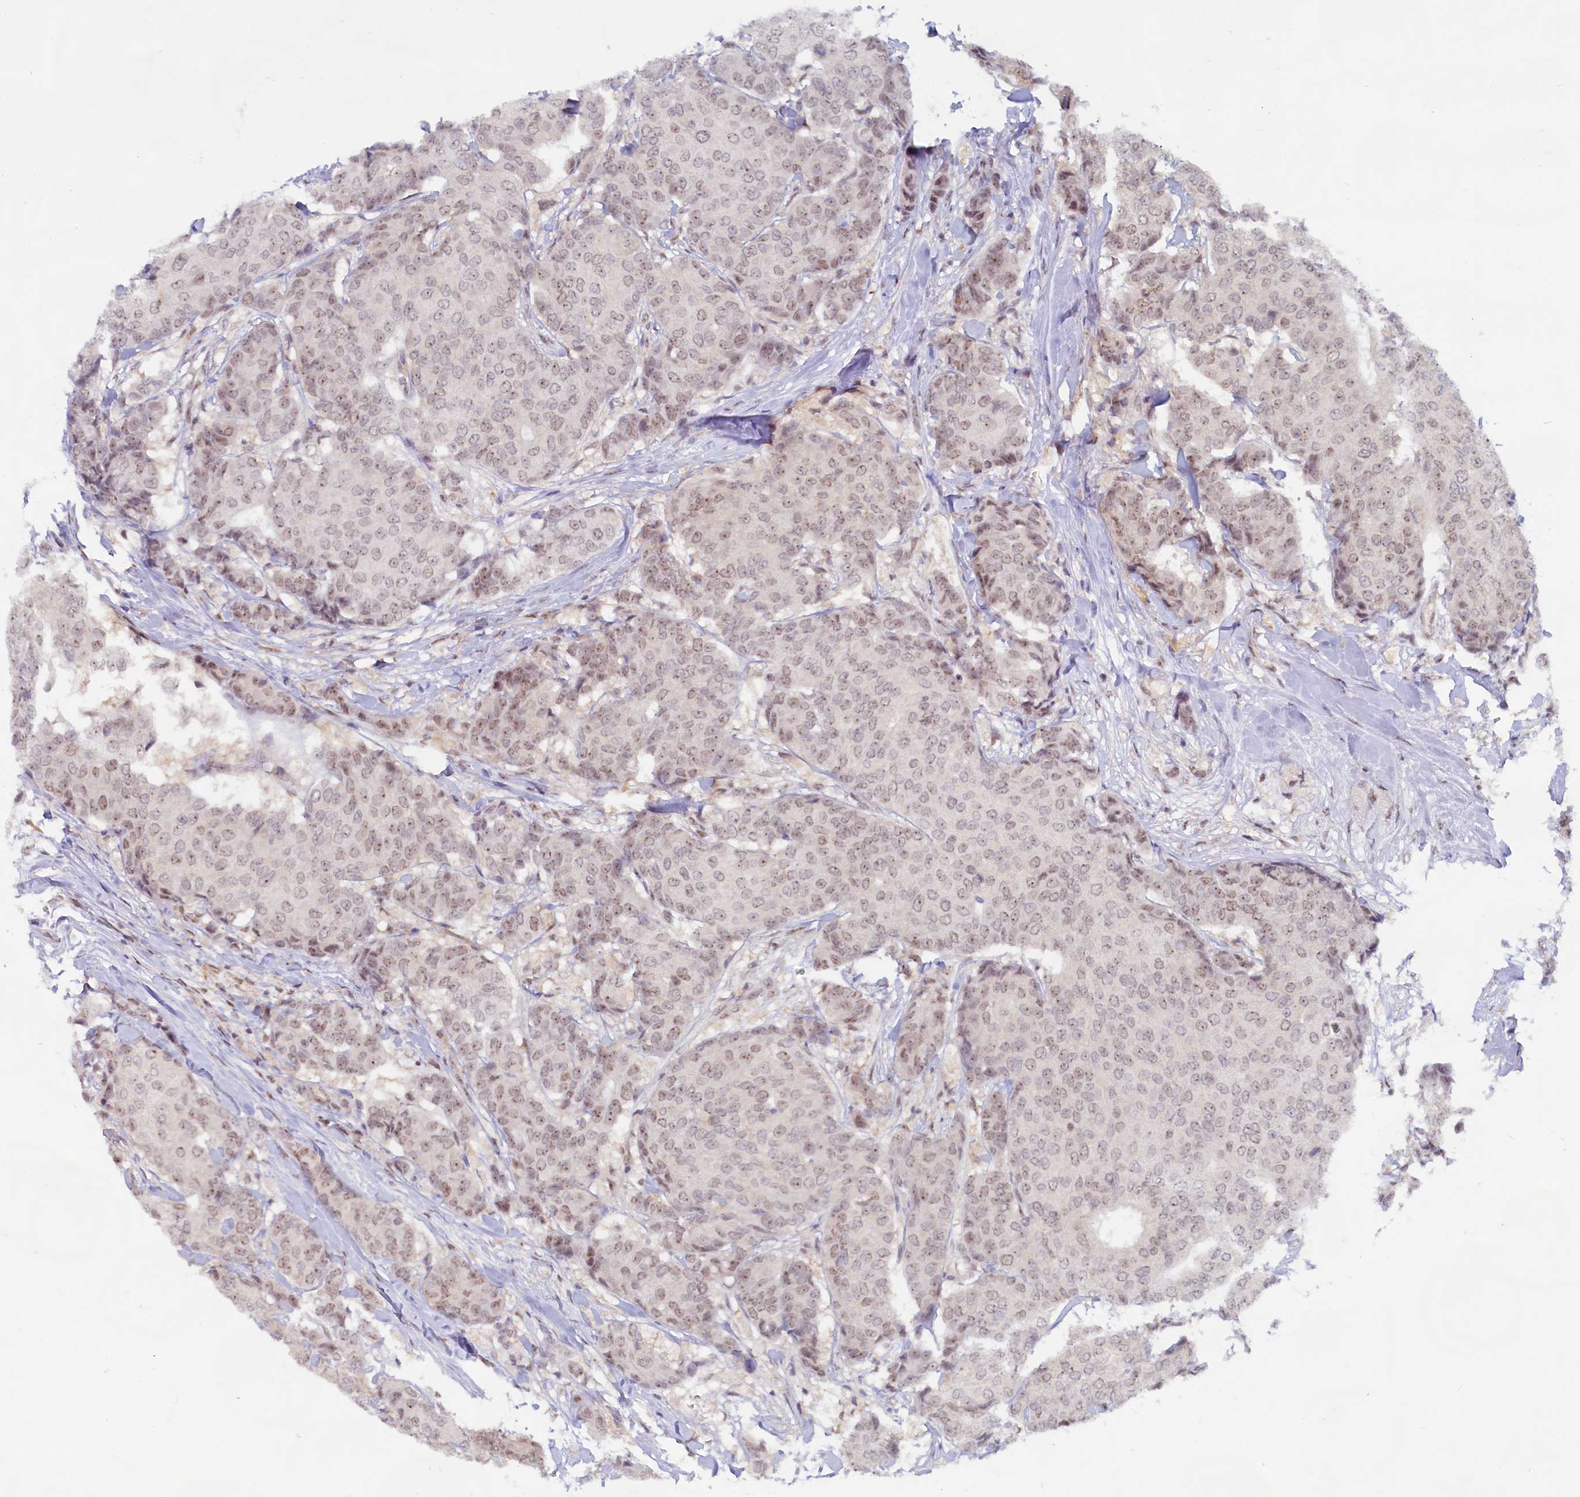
{"staining": {"intensity": "weak", "quantity": "25%-75%", "location": "nuclear"}, "tissue": "breast cancer", "cell_type": "Tumor cells", "image_type": "cancer", "snomed": [{"axis": "morphology", "description": "Duct carcinoma"}, {"axis": "topography", "description": "Breast"}], "caption": "Protein staining of intraductal carcinoma (breast) tissue demonstrates weak nuclear staining in about 25%-75% of tumor cells.", "gene": "C1D", "patient": {"sex": "female", "age": 75}}